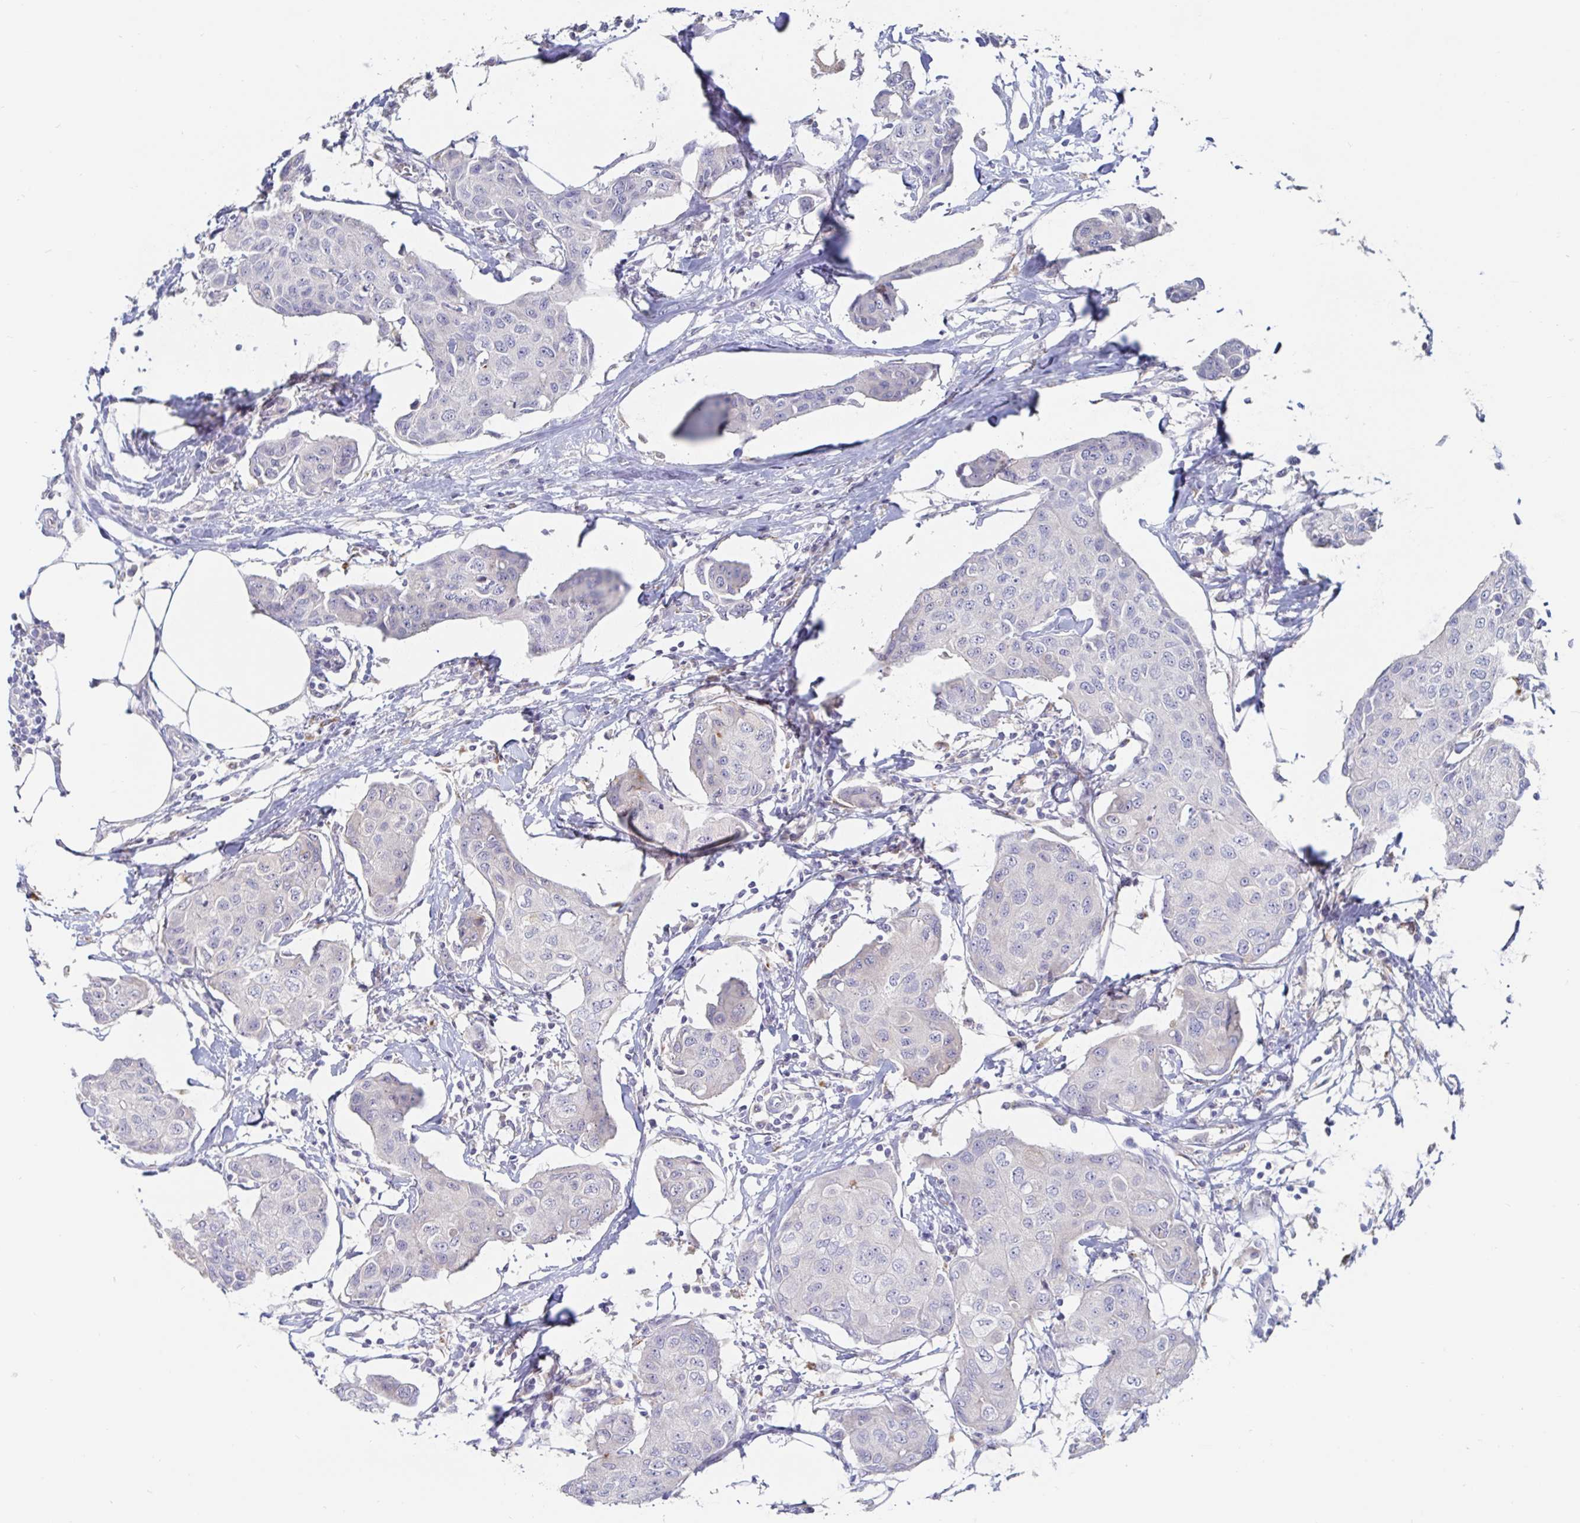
{"staining": {"intensity": "negative", "quantity": "none", "location": "none"}, "tissue": "breast cancer", "cell_type": "Tumor cells", "image_type": "cancer", "snomed": [{"axis": "morphology", "description": "Duct carcinoma"}, {"axis": "topography", "description": "Breast"}, {"axis": "topography", "description": "Lymph node"}], "caption": "Immunohistochemical staining of human breast invasive ductal carcinoma demonstrates no significant positivity in tumor cells.", "gene": "SPPL3", "patient": {"sex": "female", "age": 80}}